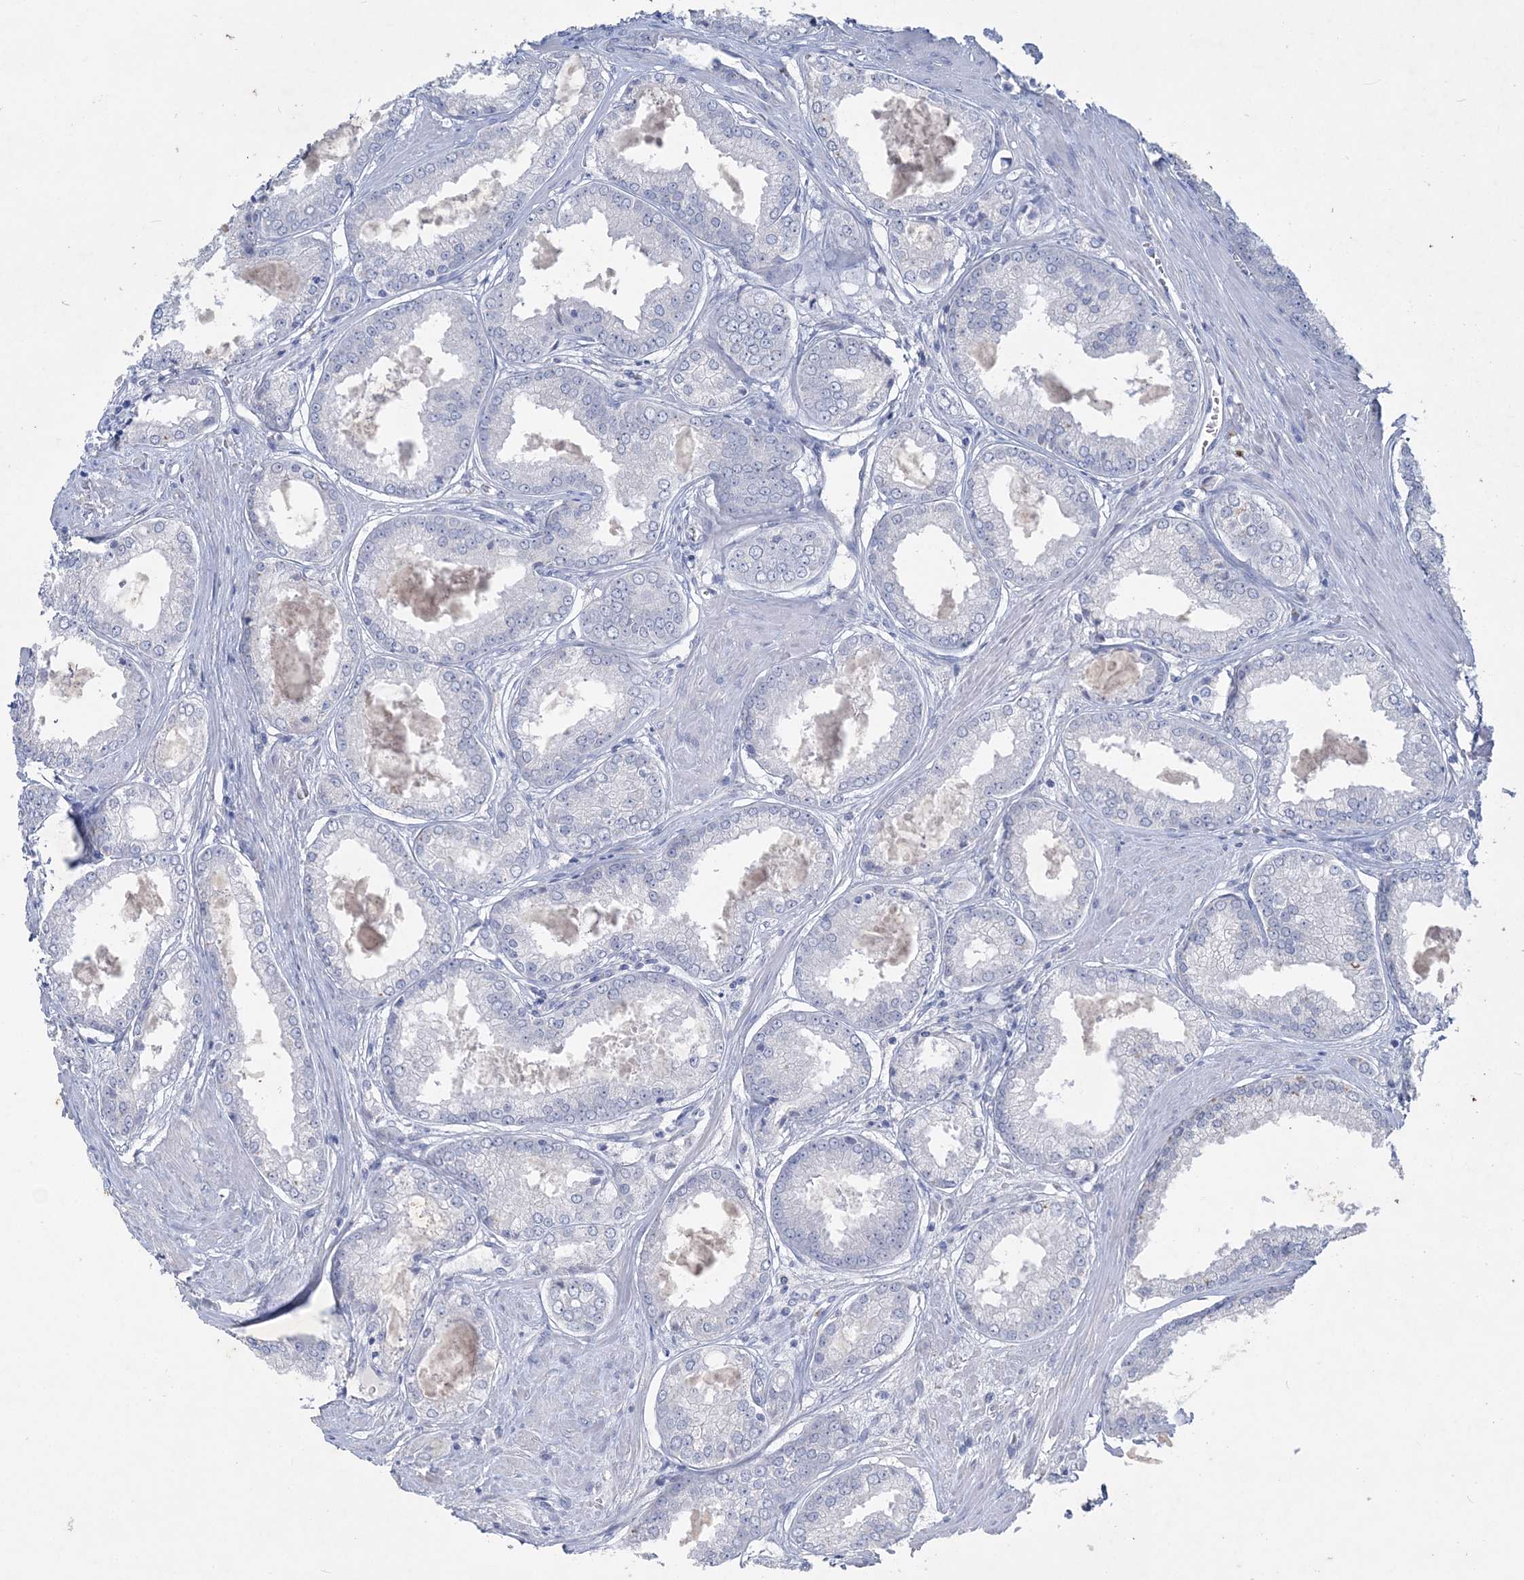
{"staining": {"intensity": "negative", "quantity": "none", "location": "none"}, "tissue": "prostate cancer", "cell_type": "Tumor cells", "image_type": "cancer", "snomed": [{"axis": "morphology", "description": "Adenocarcinoma, Low grade"}, {"axis": "topography", "description": "Prostate"}], "caption": "The immunohistochemistry micrograph has no significant positivity in tumor cells of prostate adenocarcinoma (low-grade) tissue.", "gene": "COPS8", "patient": {"sex": "male", "age": 64}}